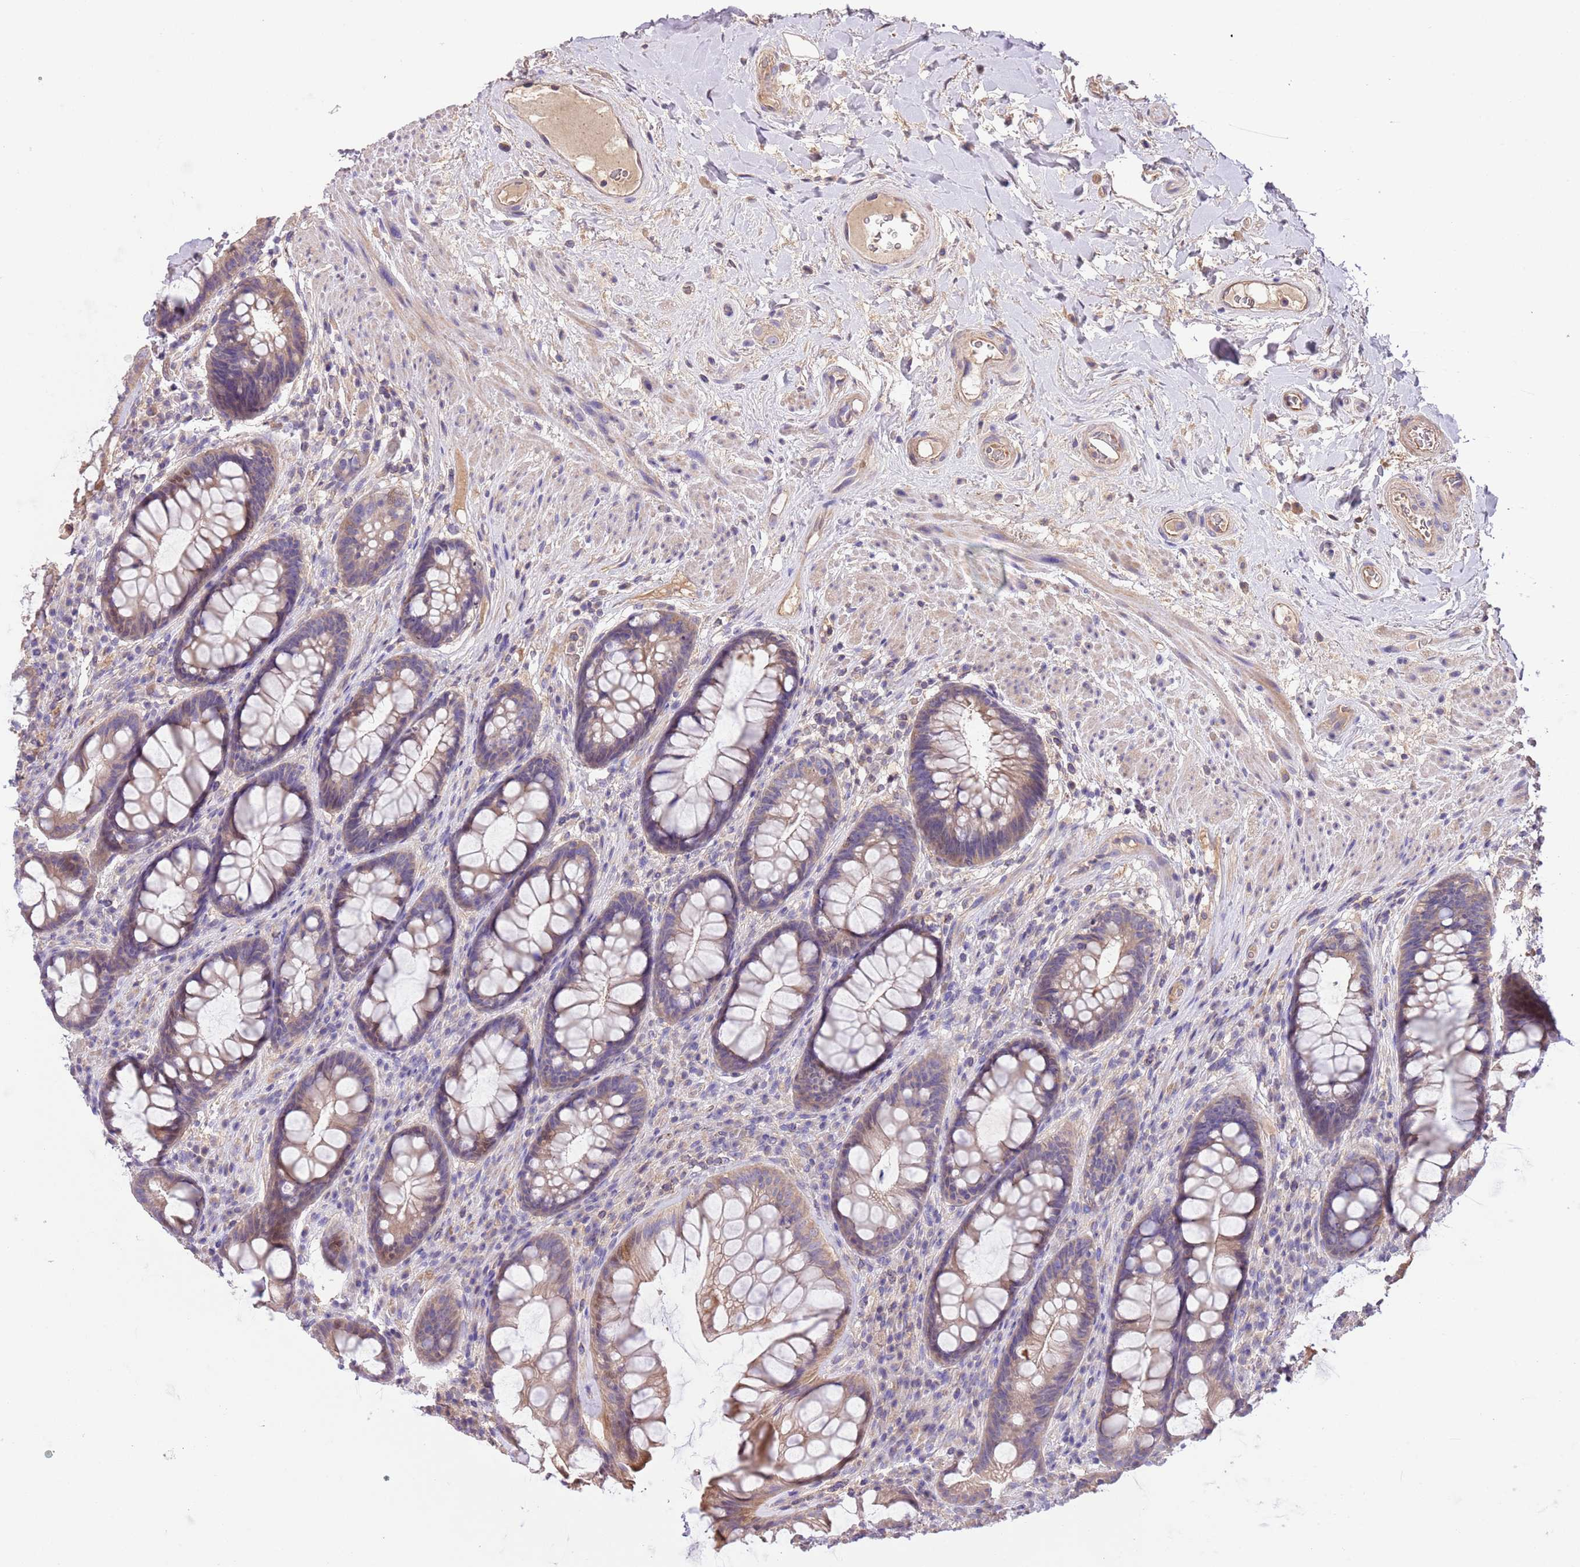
{"staining": {"intensity": "weak", "quantity": ">75%", "location": "cytoplasmic/membranous"}, "tissue": "rectum", "cell_type": "Glandular cells", "image_type": "normal", "snomed": [{"axis": "morphology", "description": "Normal tissue, NOS"}, {"axis": "topography", "description": "Rectum"}], "caption": "An immunohistochemistry photomicrograph of normal tissue is shown. Protein staining in brown highlights weak cytoplasmic/membranous positivity in rectum within glandular cells. Using DAB (3,3'-diaminobenzidine) (brown) and hematoxylin (blue) stains, captured at high magnification using brightfield microscopy.", "gene": "FAM89B", "patient": {"sex": "male", "age": 74}}